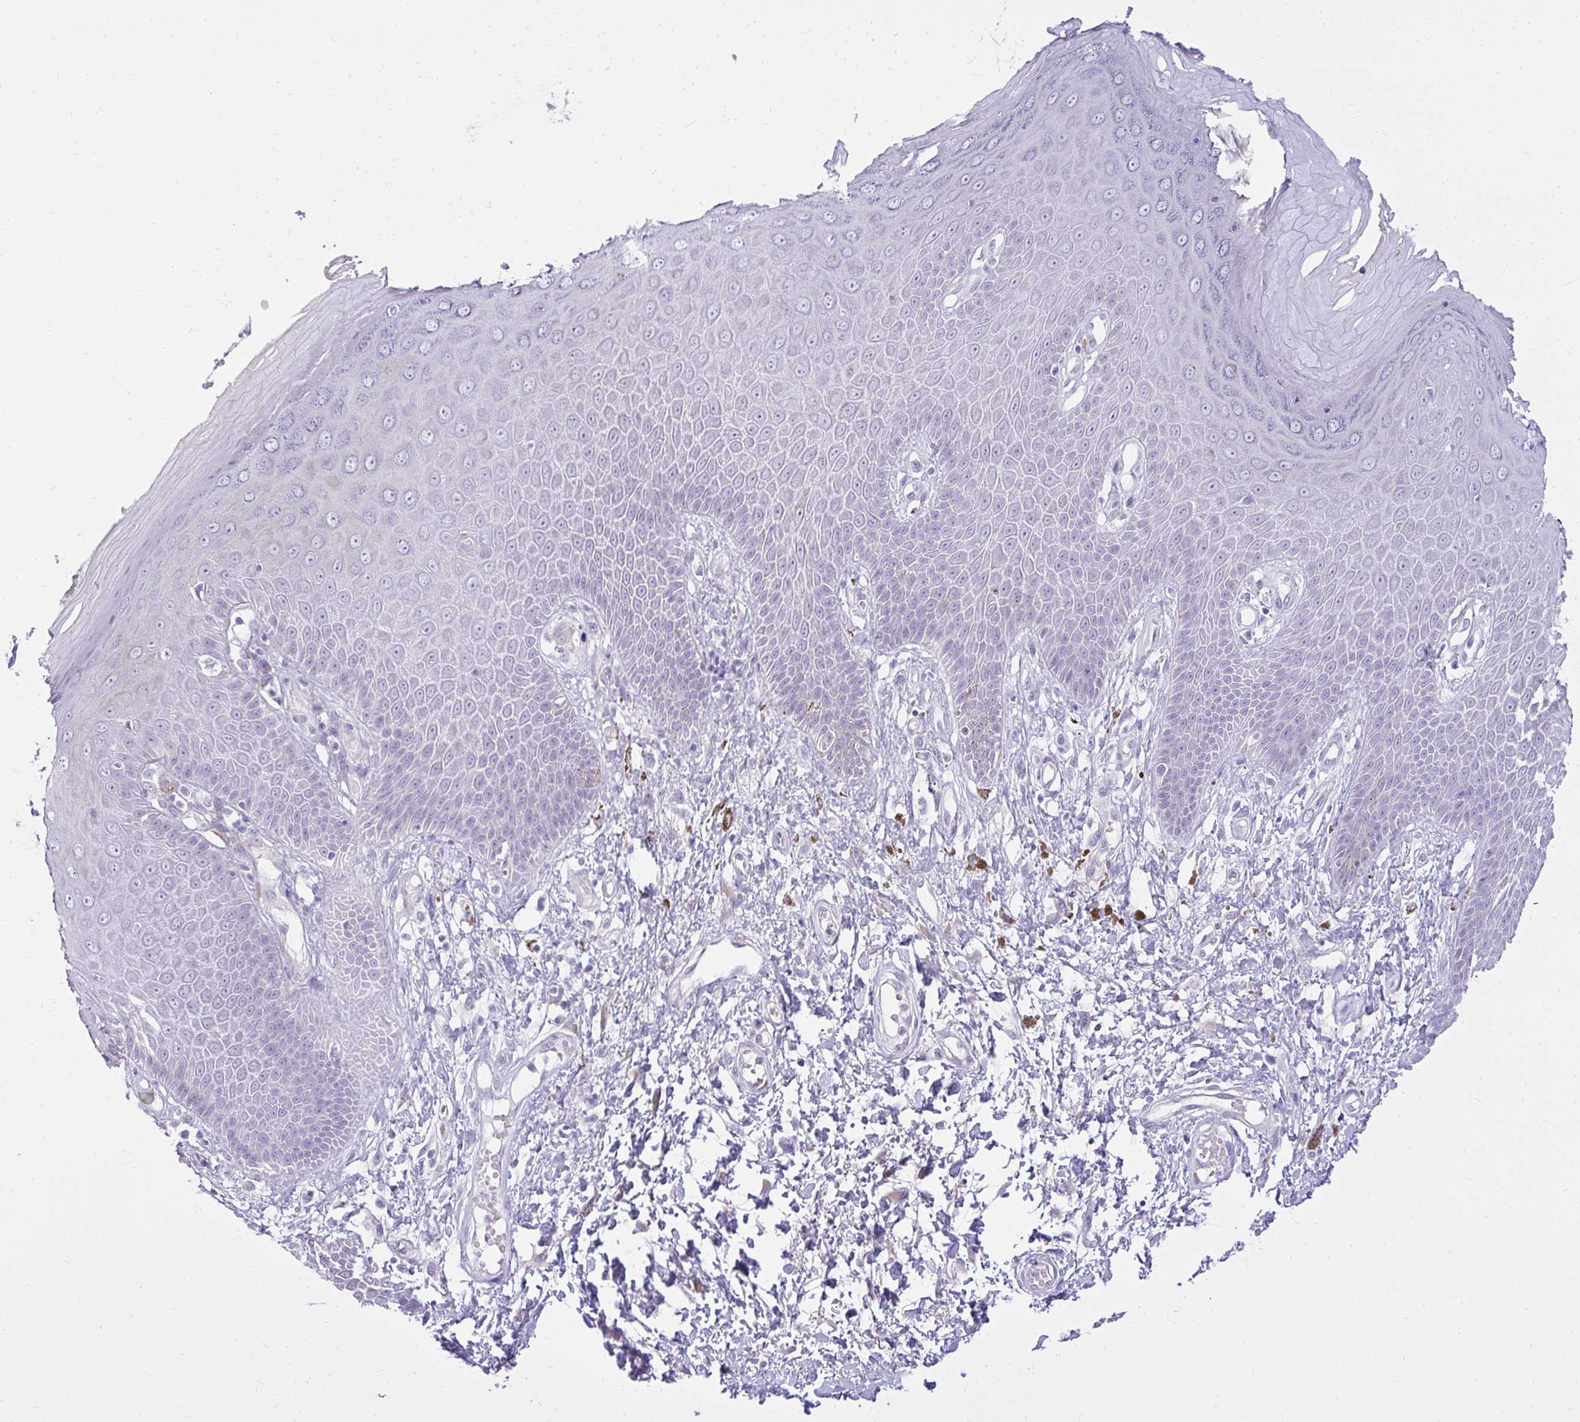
{"staining": {"intensity": "negative", "quantity": "none", "location": "none"}, "tissue": "skin", "cell_type": "Epidermal cells", "image_type": "normal", "snomed": [{"axis": "morphology", "description": "Normal tissue, NOS"}, {"axis": "topography", "description": "Anal"}, {"axis": "topography", "description": "Peripheral nerve tissue"}], "caption": "A high-resolution photomicrograph shows IHC staining of normal skin, which demonstrates no significant positivity in epidermal cells. The staining is performed using DAB (3,3'-diaminobenzidine) brown chromogen with nuclei counter-stained in using hematoxylin.", "gene": "PRAP1", "patient": {"sex": "male", "age": 78}}